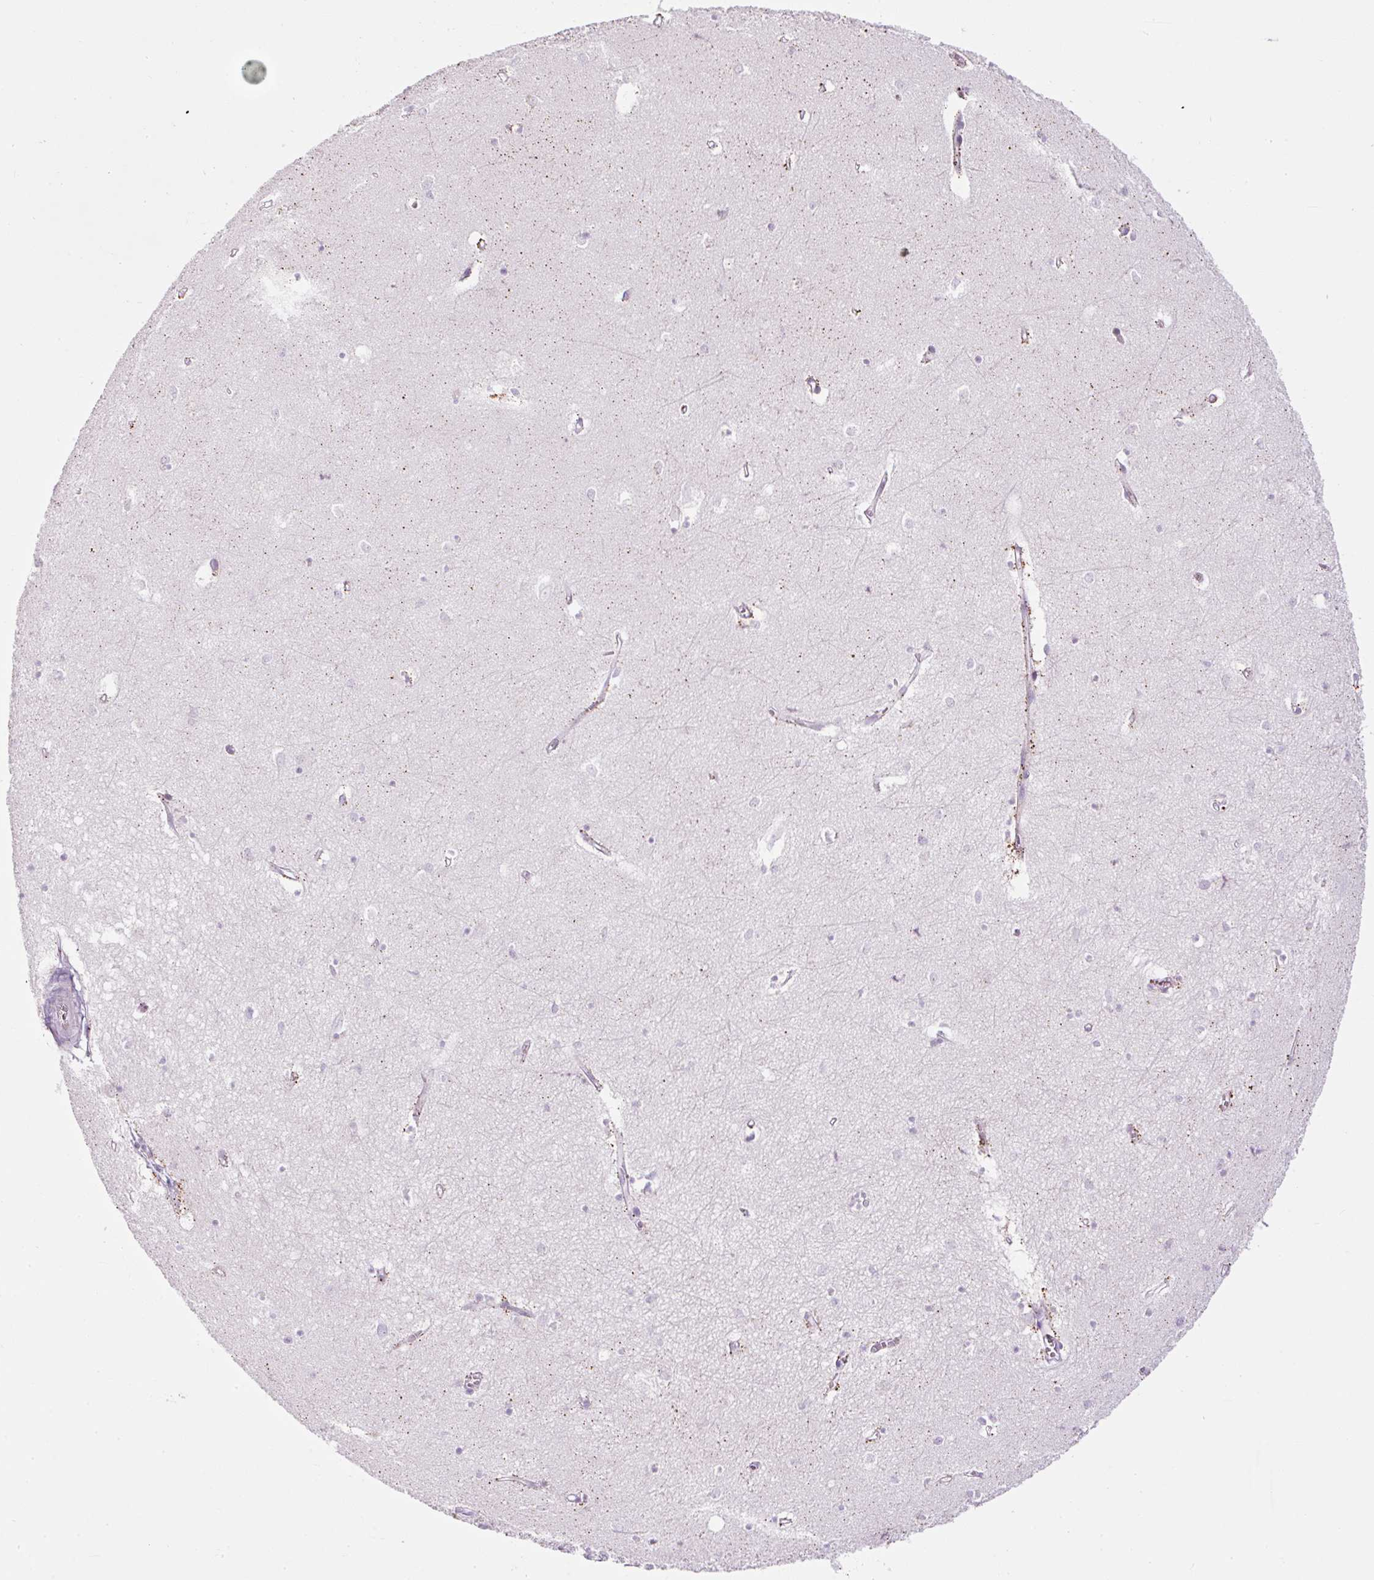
{"staining": {"intensity": "negative", "quantity": "none", "location": "none"}, "tissue": "hippocampus", "cell_type": "Glial cells", "image_type": "normal", "snomed": [{"axis": "morphology", "description": "Normal tissue, NOS"}, {"axis": "topography", "description": "Hippocampus"}], "caption": "Hippocampus was stained to show a protein in brown. There is no significant positivity in glial cells. (Stains: DAB (3,3'-diaminobenzidine) IHC with hematoxylin counter stain, Microscopy: brightfield microscopy at high magnification).", "gene": "FGFBP3", "patient": {"sex": "female", "age": 64}}